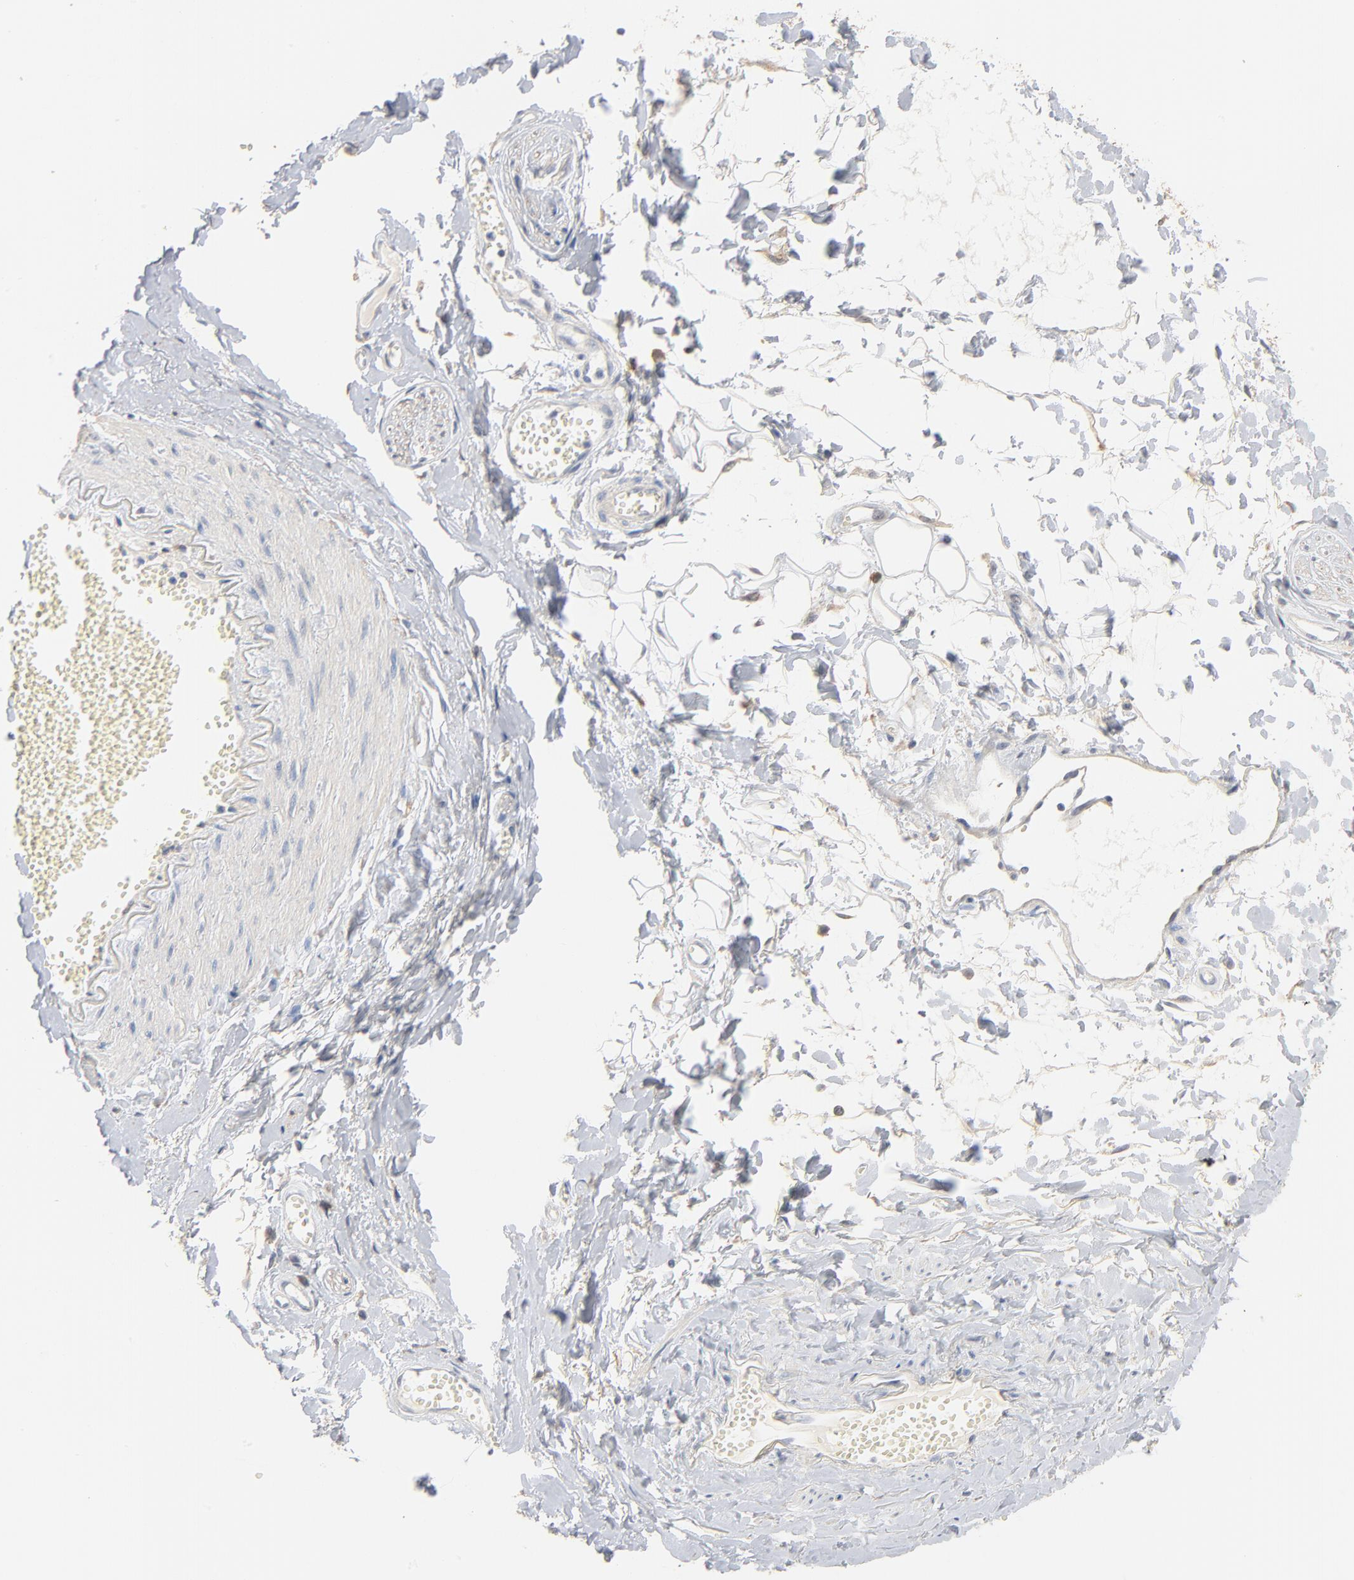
{"staining": {"intensity": "negative", "quantity": "none", "location": "none"}, "tissue": "adipose tissue", "cell_type": "Adipocytes", "image_type": "normal", "snomed": [{"axis": "morphology", "description": "Normal tissue, NOS"}, {"axis": "morphology", "description": "Inflammation, NOS"}, {"axis": "topography", "description": "Salivary gland"}, {"axis": "topography", "description": "Peripheral nerve tissue"}], "caption": "Immunohistochemistry histopathology image of normal adipose tissue stained for a protein (brown), which exhibits no positivity in adipocytes. (Stains: DAB IHC with hematoxylin counter stain, Microscopy: brightfield microscopy at high magnification).", "gene": "ZDHHC8", "patient": {"sex": "female", "age": 75}}